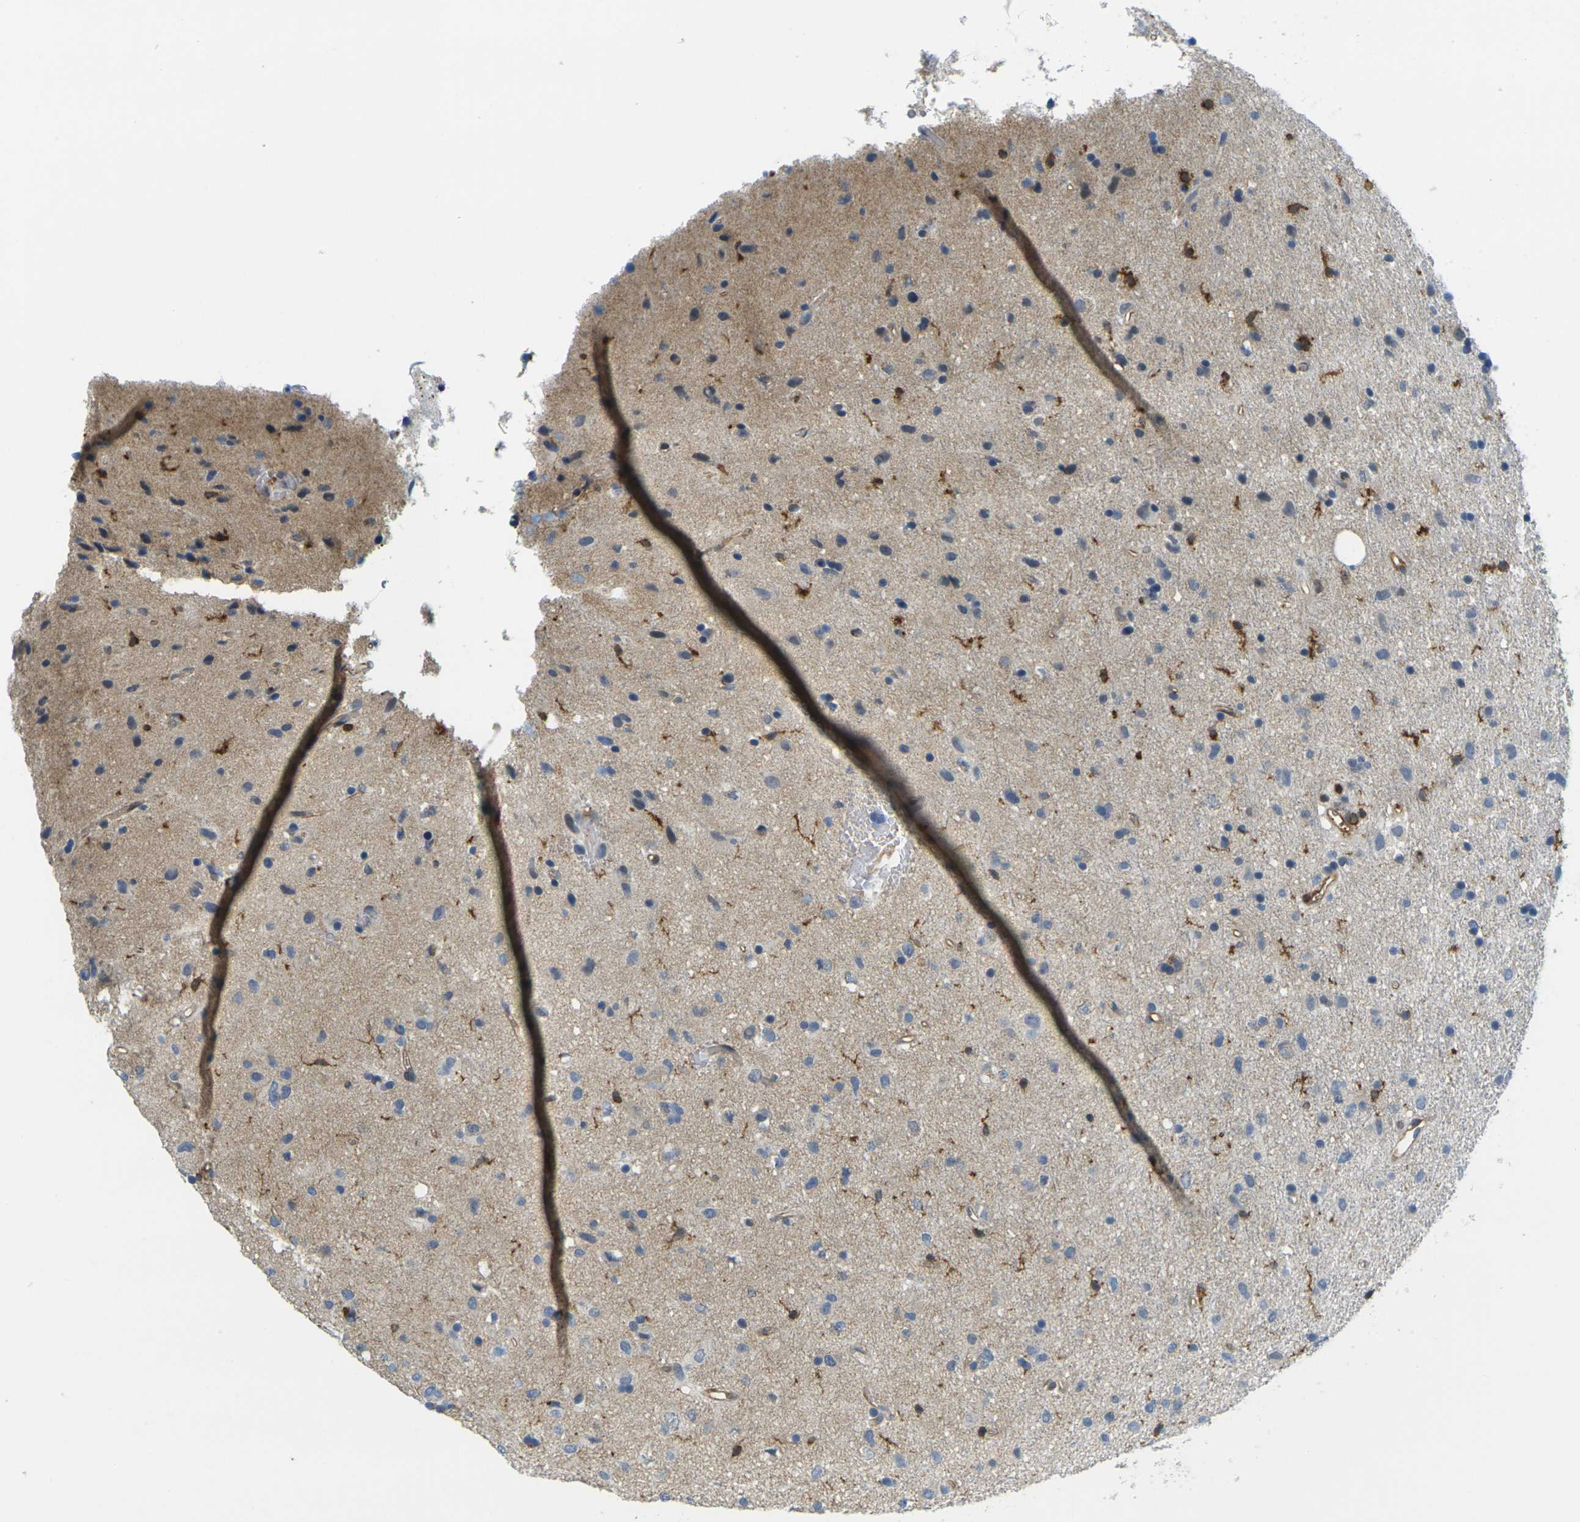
{"staining": {"intensity": "negative", "quantity": "none", "location": "none"}, "tissue": "glioma", "cell_type": "Tumor cells", "image_type": "cancer", "snomed": [{"axis": "morphology", "description": "Glioma, malignant, Low grade"}, {"axis": "topography", "description": "Brain"}], "caption": "There is no significant staining in tumor cells of malignant glioma (low-grade). (DAB immunohistochemistry (IHC) with hematoxylin counter stain).", "gene": "LASP1", "patient": {"sex": "male", "age": 77}}